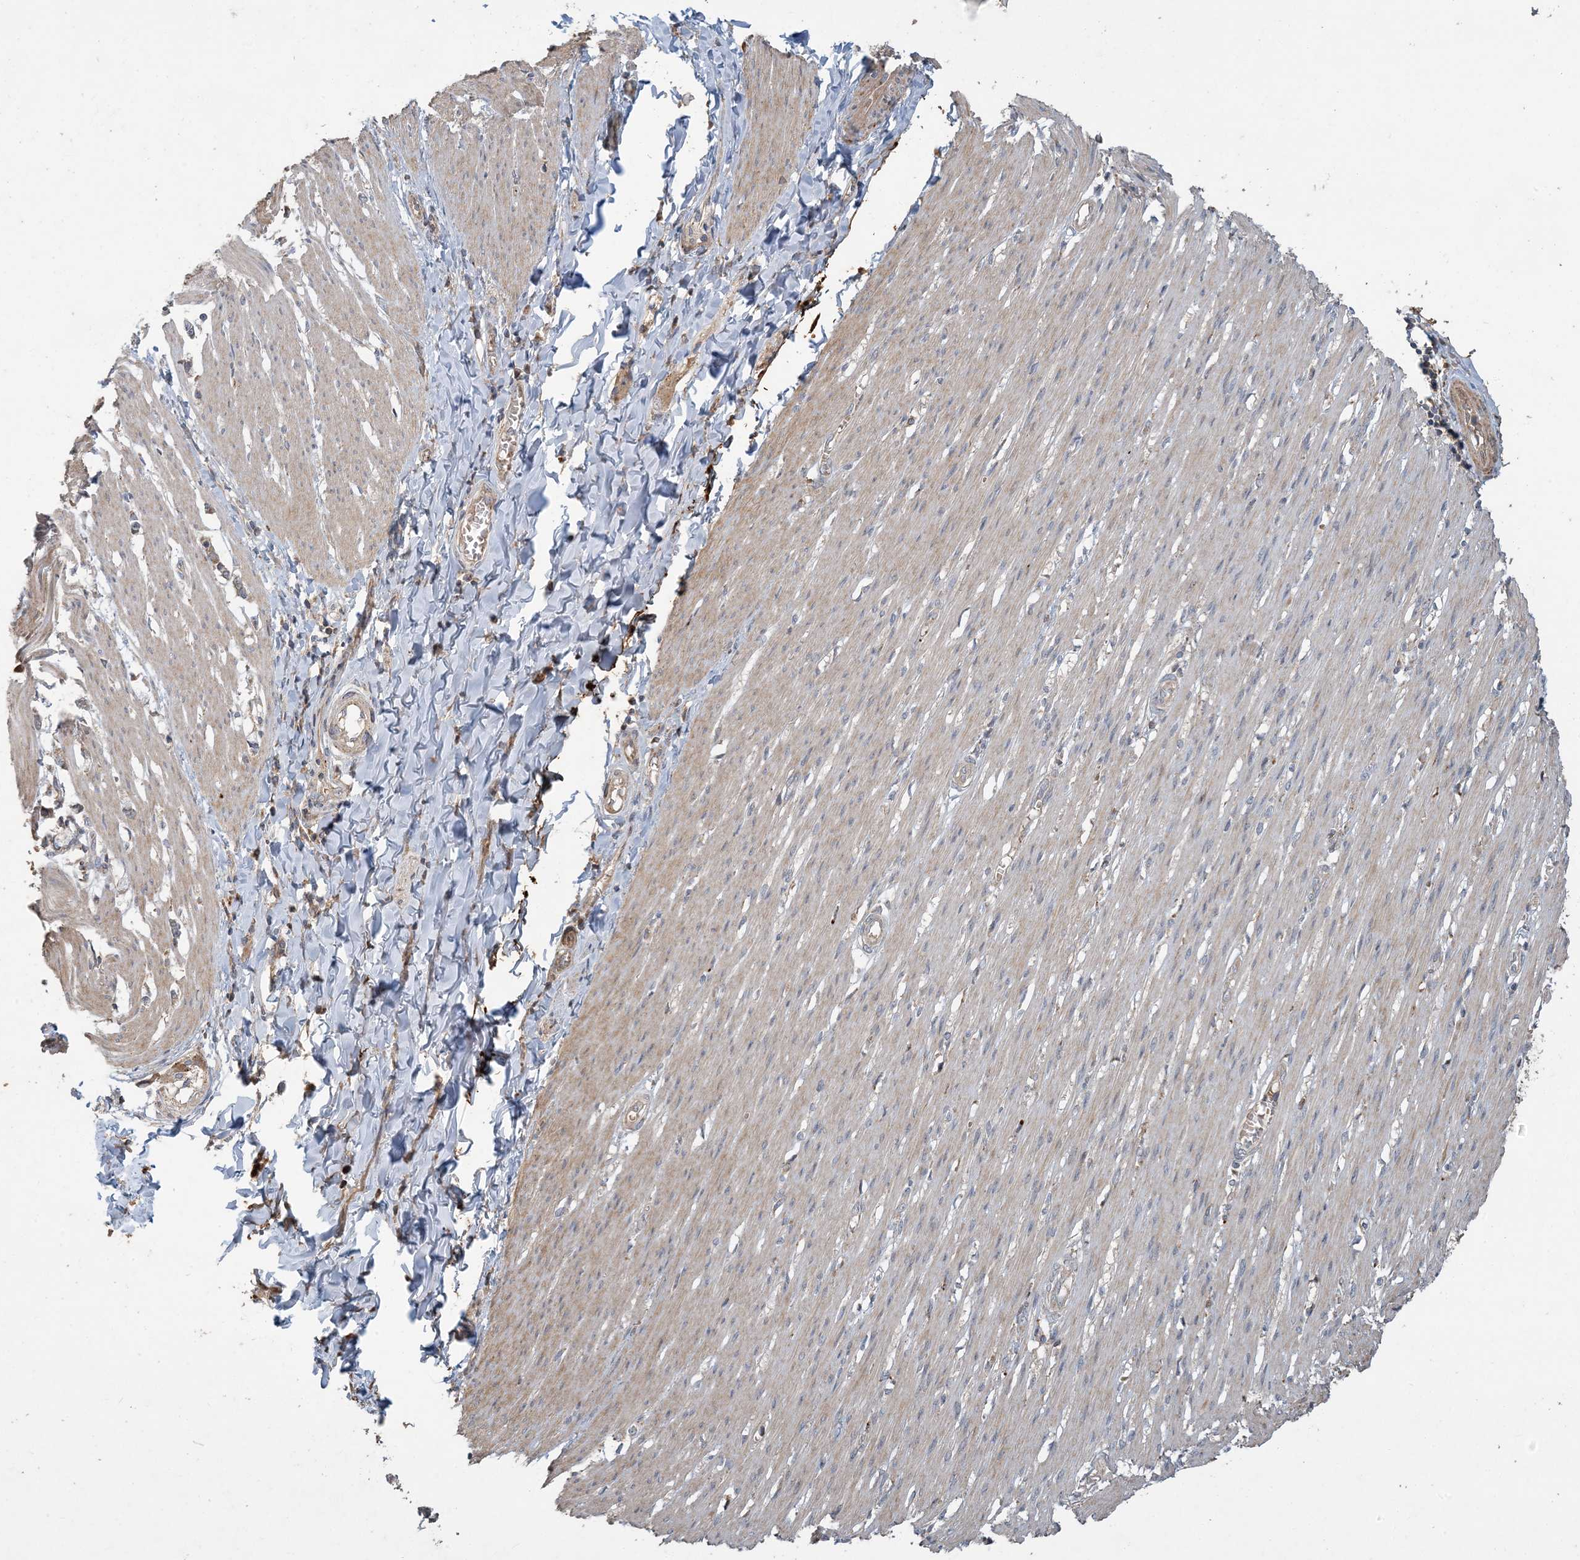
{"staining": {"intensity": "weak", "quantity": ">75%", "location": "cytoplasmic/membranous"}, "tissue": "smooth muscle", "cell_type": "Smooth muscle cells", "image_type": "normal", "snomed": [{"axis": "morphology", "description": "Normal tissue, NOS"}, {"axis": "morphology", "description": "Adenocarcinoma, NOS"}, {"axis": "topography", "description": "Colon"}, {"axis": "topography", "description": "Peripheral nerve tissue"}], "caption": "Protein staining of benign smooth muscle reveals weak cytoplasmic/membranous staining in about >75% of smooth muscle cells.", "gene": "LTN1", "patient": {"sex": "male", "age": 14}}